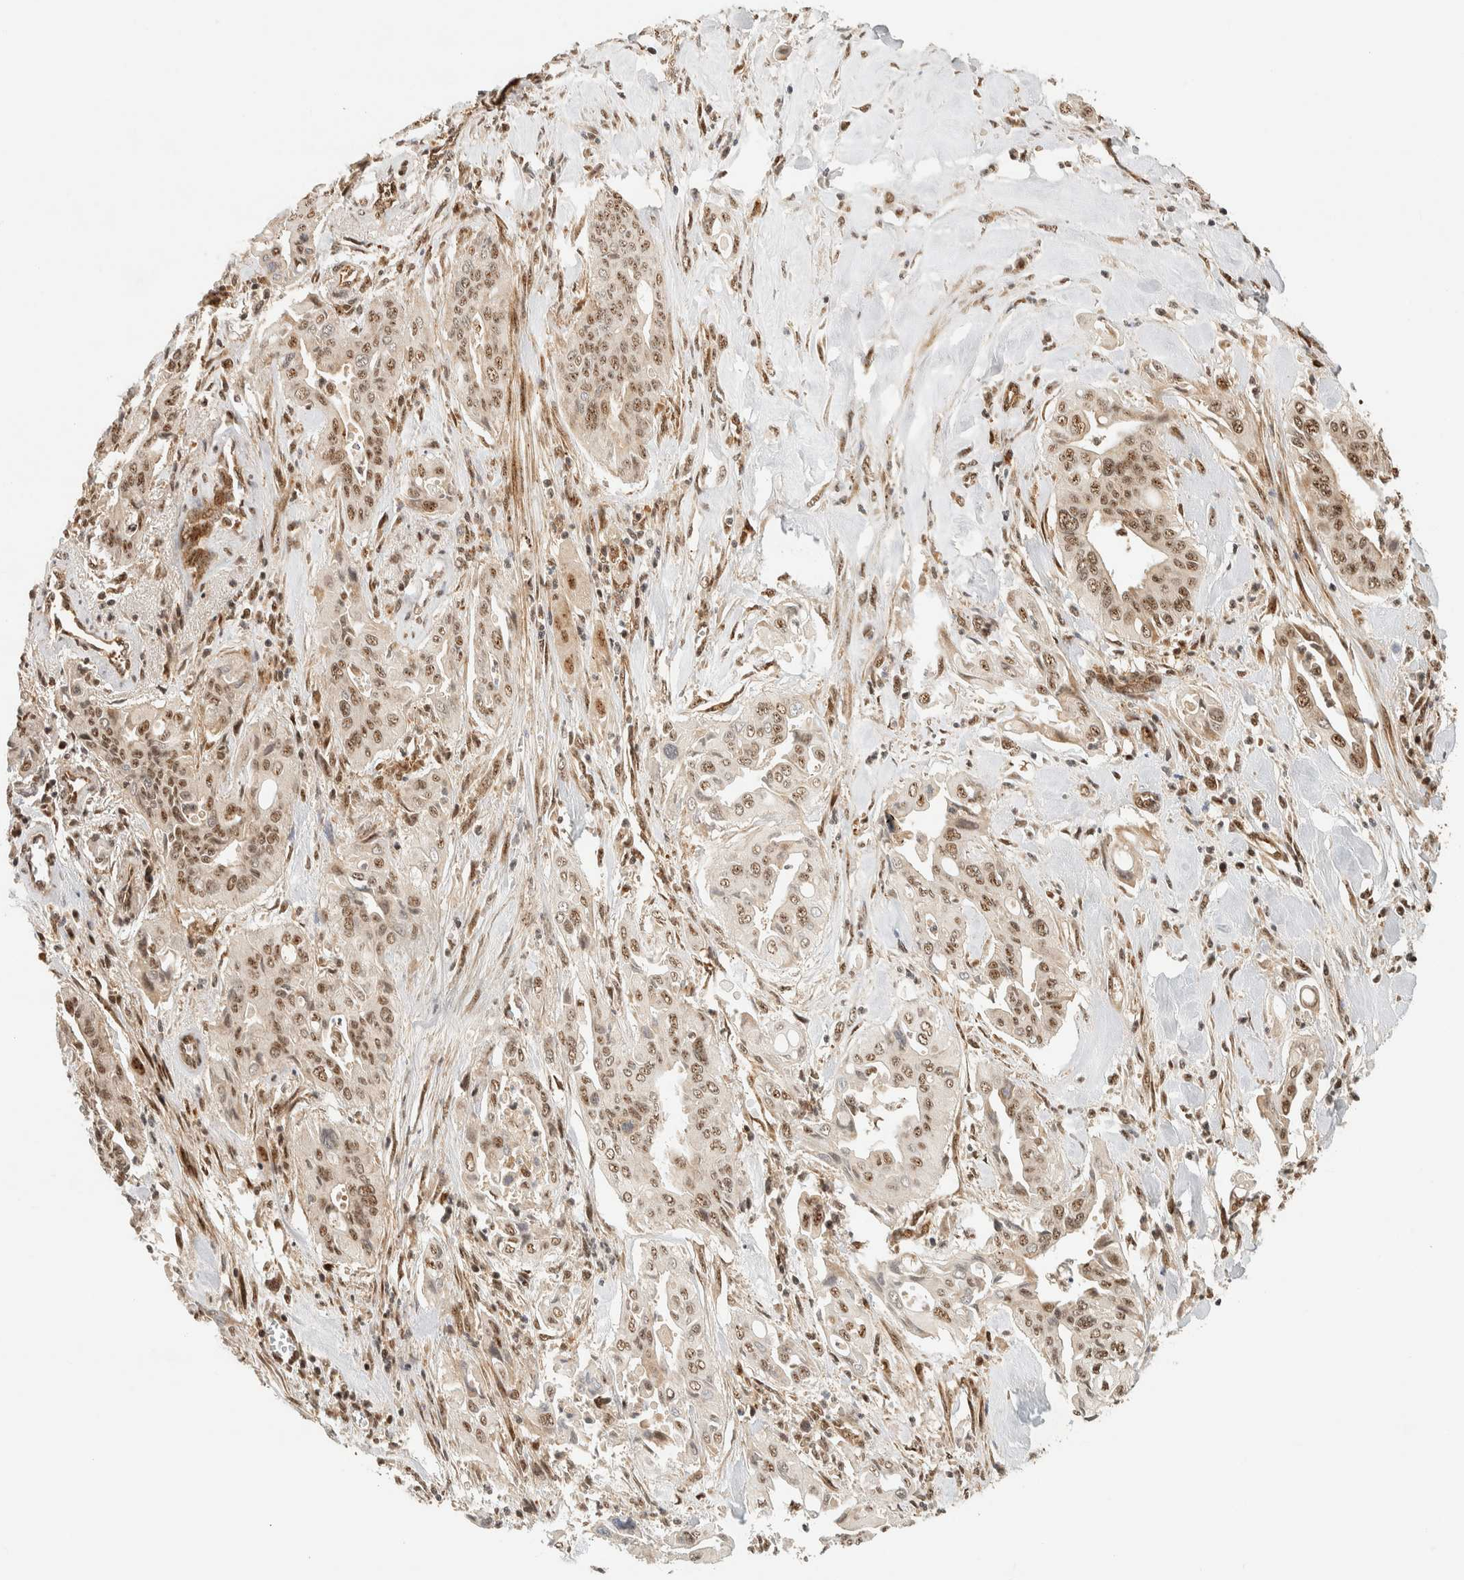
{"staining": {"intensity": "moderate", "quantity": ">75%", "location": "nuclear"}, "tissue": "pancreatic cancer", "cell_type": "Tumor cells", "image_type": "cancer", "snomed": [{"axis": "morphology", "description": "Adenocarcinoma, NOS"}, {"axis": "topography", "description": "Pancreas"}], "caption": "Brown immunohistochemical staining in pancreatic cancer demonstrates moderate nuclear positivity in about >75% of tumor cells.", "gene": "SIK1", "patient": {"sex": "male", "age": 77}}